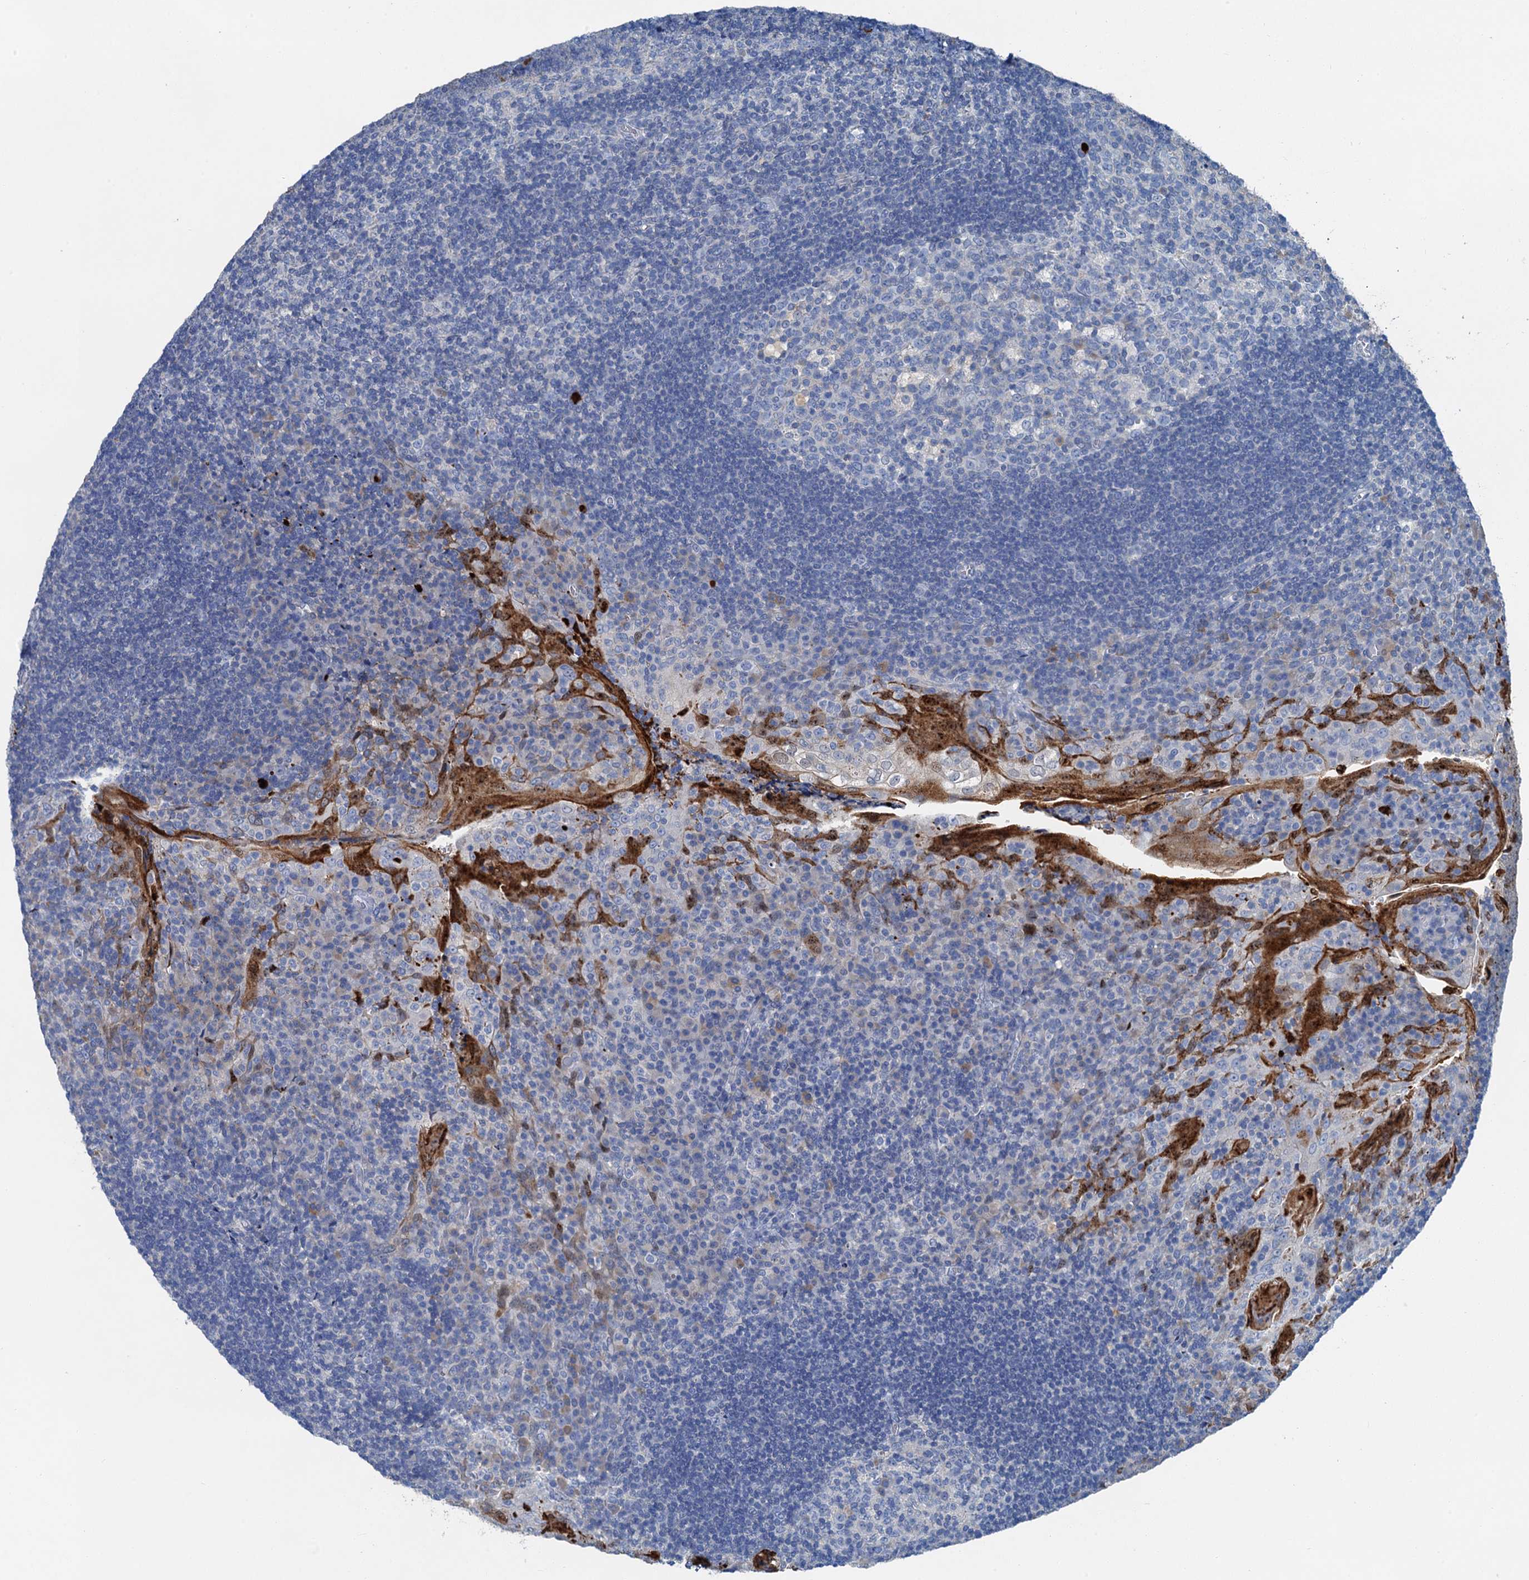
{"staining": {"intensity": "negative", "quantity": "none", "location": "none"}, "tissue": "tonsil", "cell_type": "Germinal center cells", "image_type": "normal", "snomed": [{"axis": "morphology", "description": "Normal tissue, NOS"}, {"axis": "topography", "description": "Tonsil"}], "caption": "High power microscopy photomicrograph of an immunohistochemistry histopathology image of benign tonsil, revealing no significant expression in germinal center cells. (IHC, brightfield microscopy, high magnification).", "gene": "OTOA", "patient": {"sex": "male", "age": 17}}